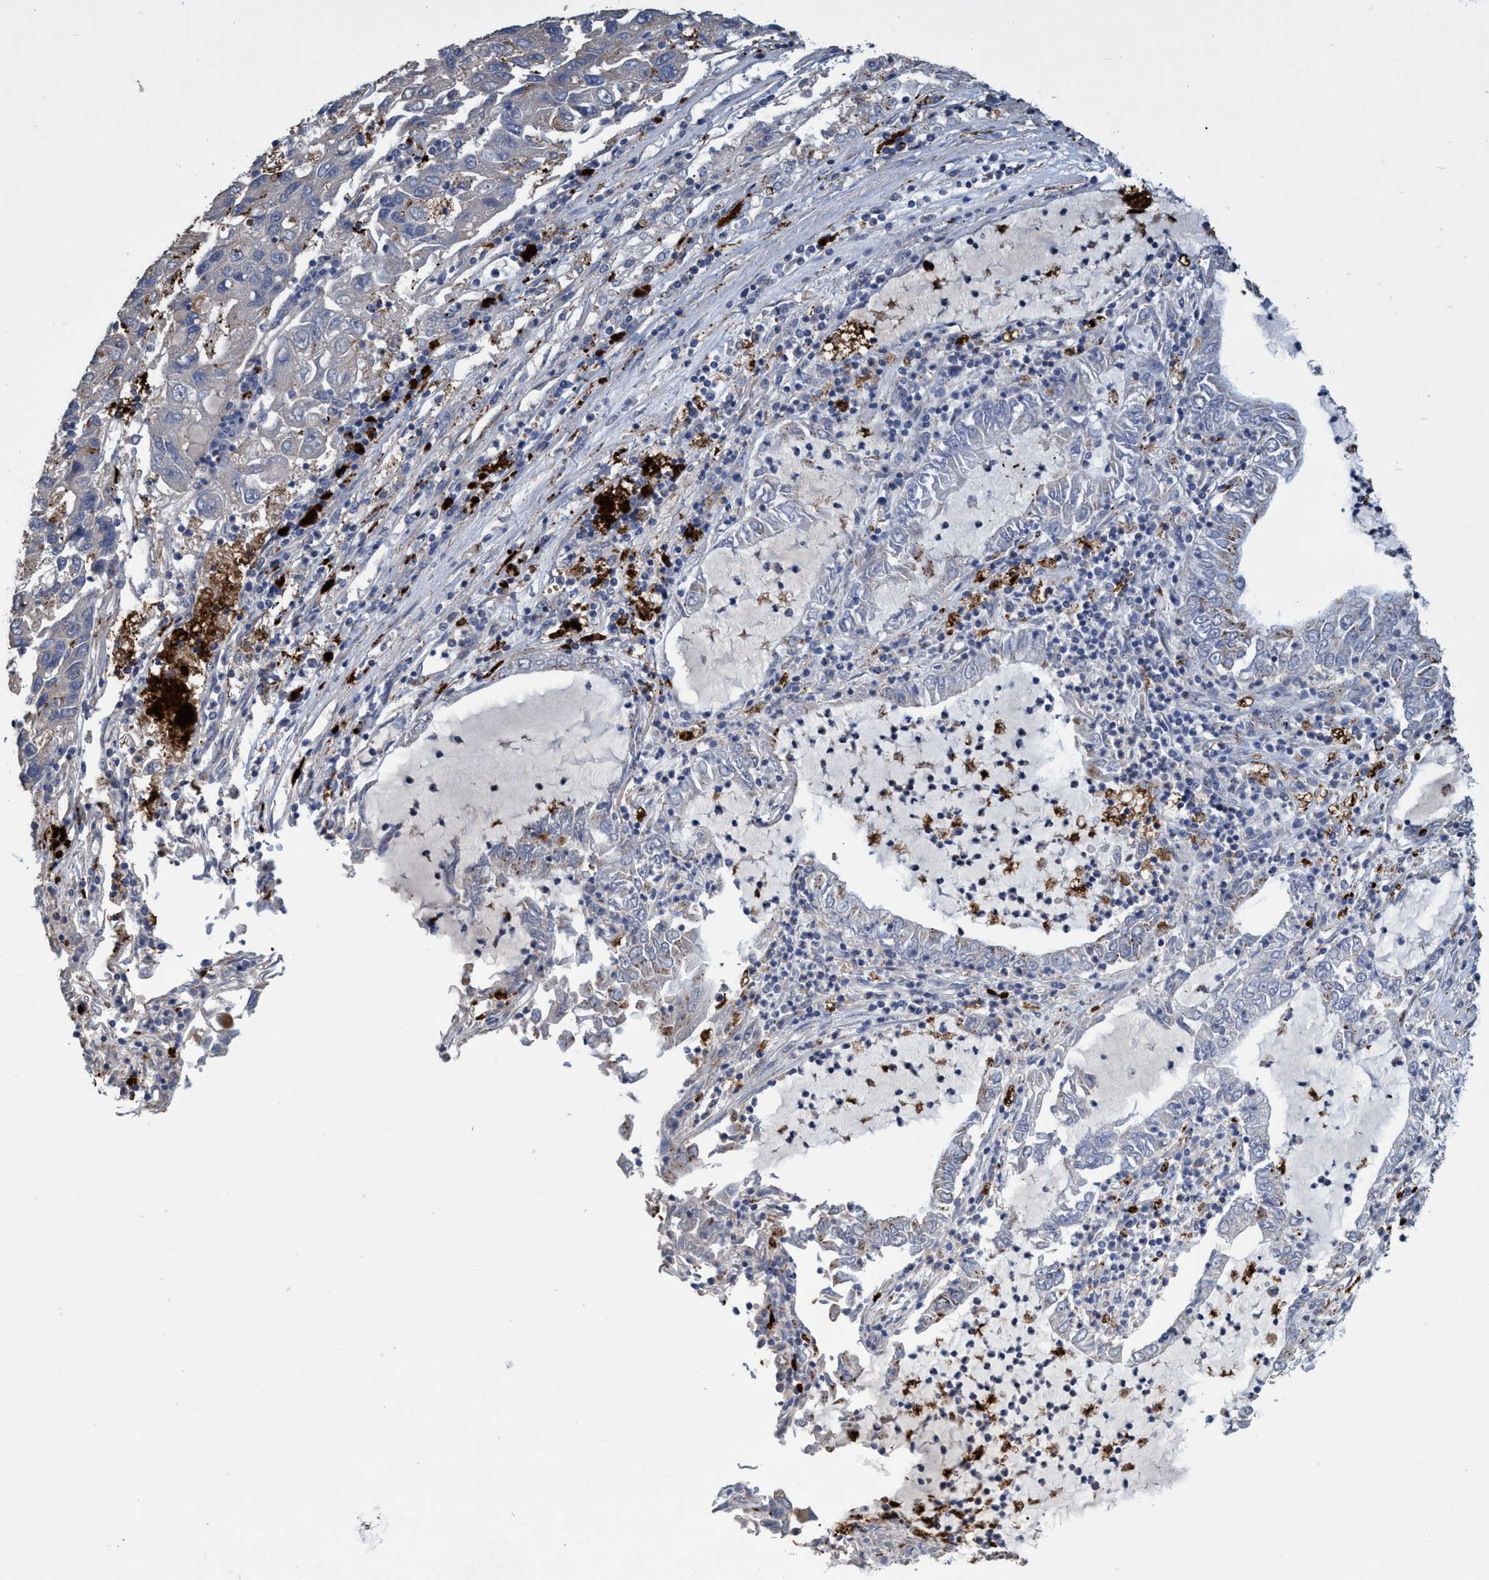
{"staining": {"intensity": "negative", "quantity": "none", "location": "none"}, "tissue": "lung cancer", "cell_type": "Tumor cells", "image_type": "cancer", "snomed": [{"axis": "morphology", "description": "Adenocarcinoma, NOS"}, {"axis": "topography", "description": "Lung"}], "caption": "Protein analysis of lung adenocarcinoma exhibits no significant expression in tumor cells.", "gene": "BBS9", "patient": {"sex": "female", "age": 51}}